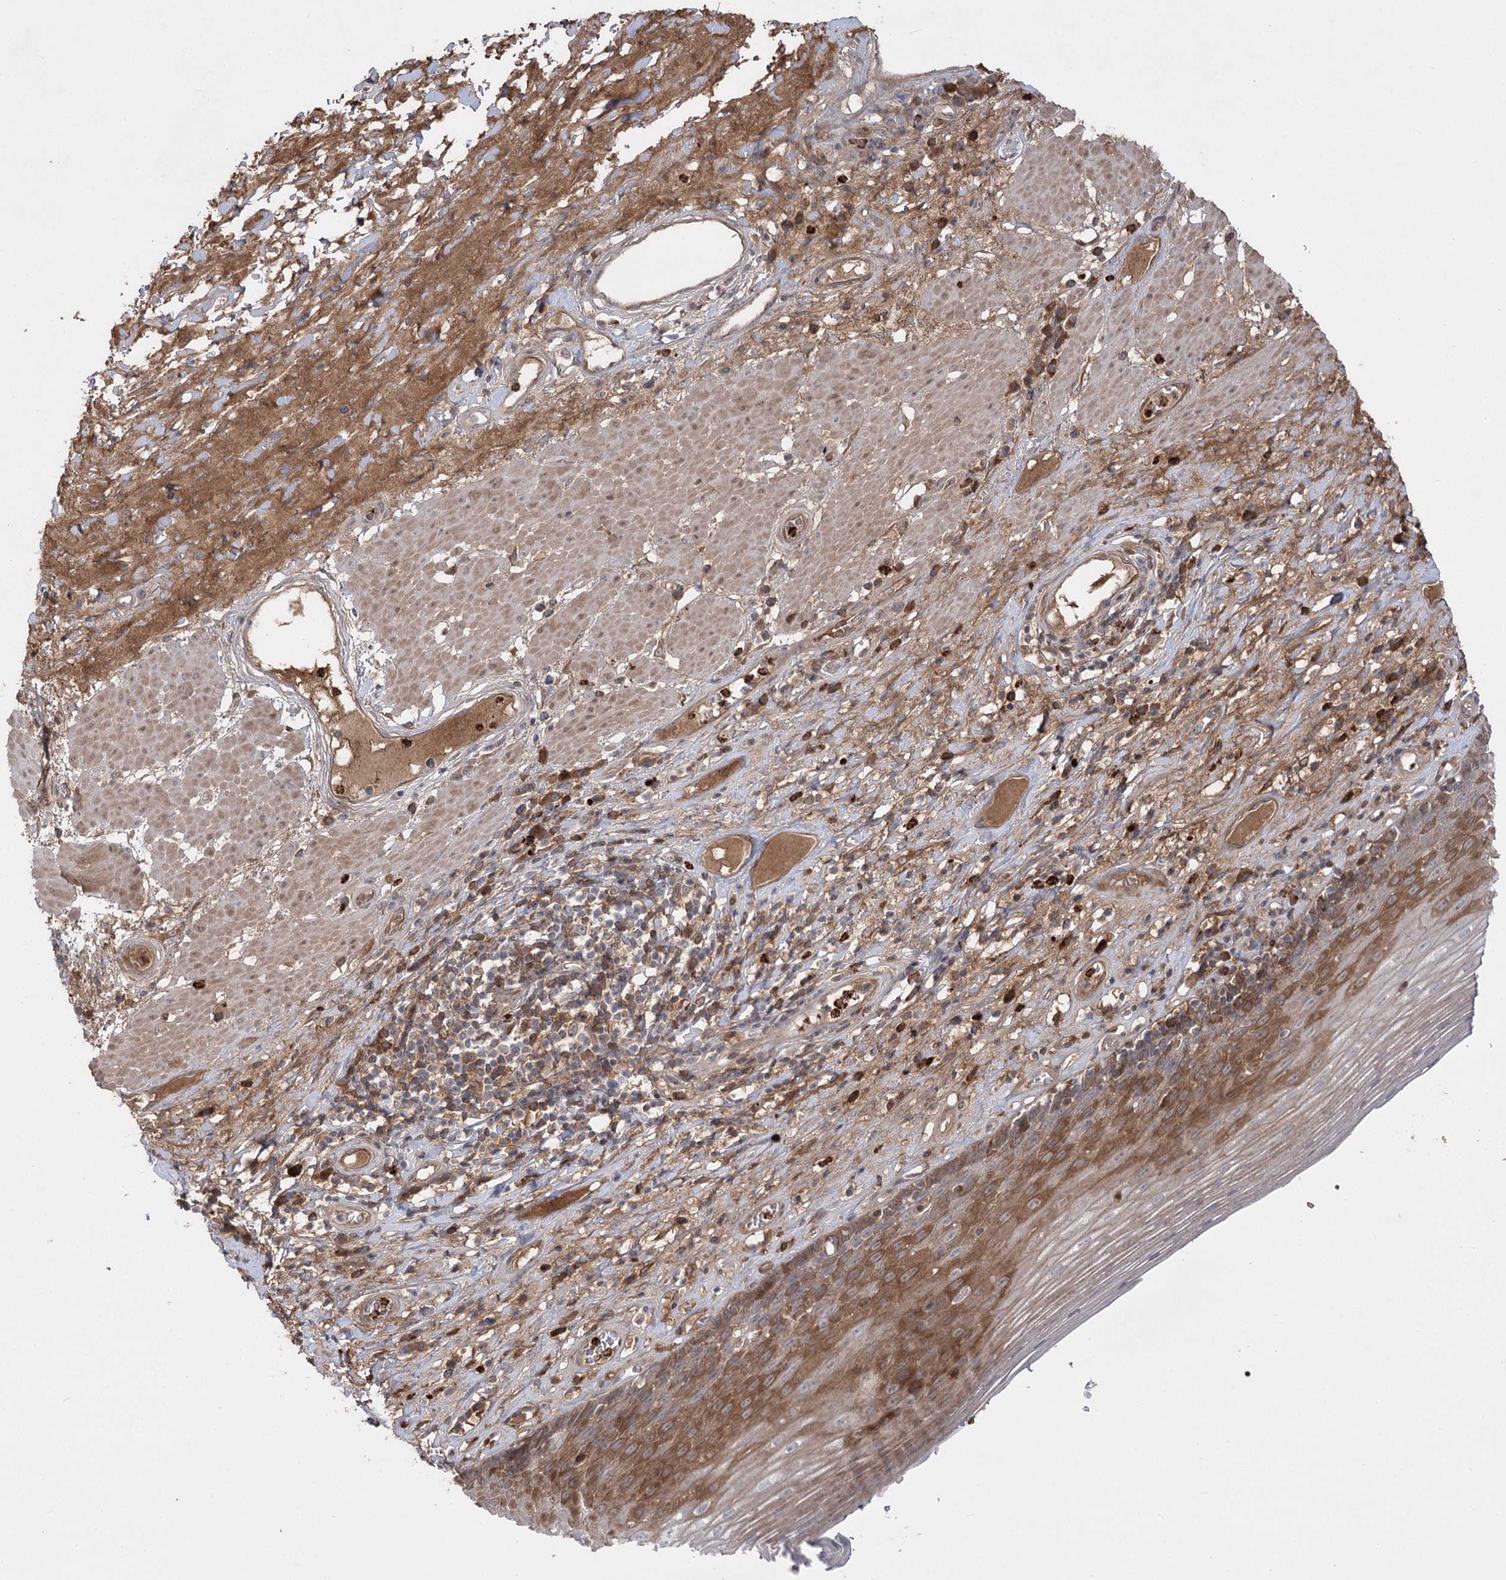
{"staining": {"intensity": "moderate", "quantity": ">75%", "location": "cytoplasmic/membranous"}, "tissue": "esophagus", "cell_type": "Squamous epithelial cells", "image_type": "normal", "snomed": [{"axis": "morphology", "description": "Normal tissue, NOS"}, {"axis": "topography", "description": "Esophagus"}], "caption": "Protein analysis of benign esophagus shows moderate cytoplasmic/membranous staining in about >75% of squamous epithelial cells.", "gene": "PLEKHA5", "patient": {"sex": "male", "age": 62}}